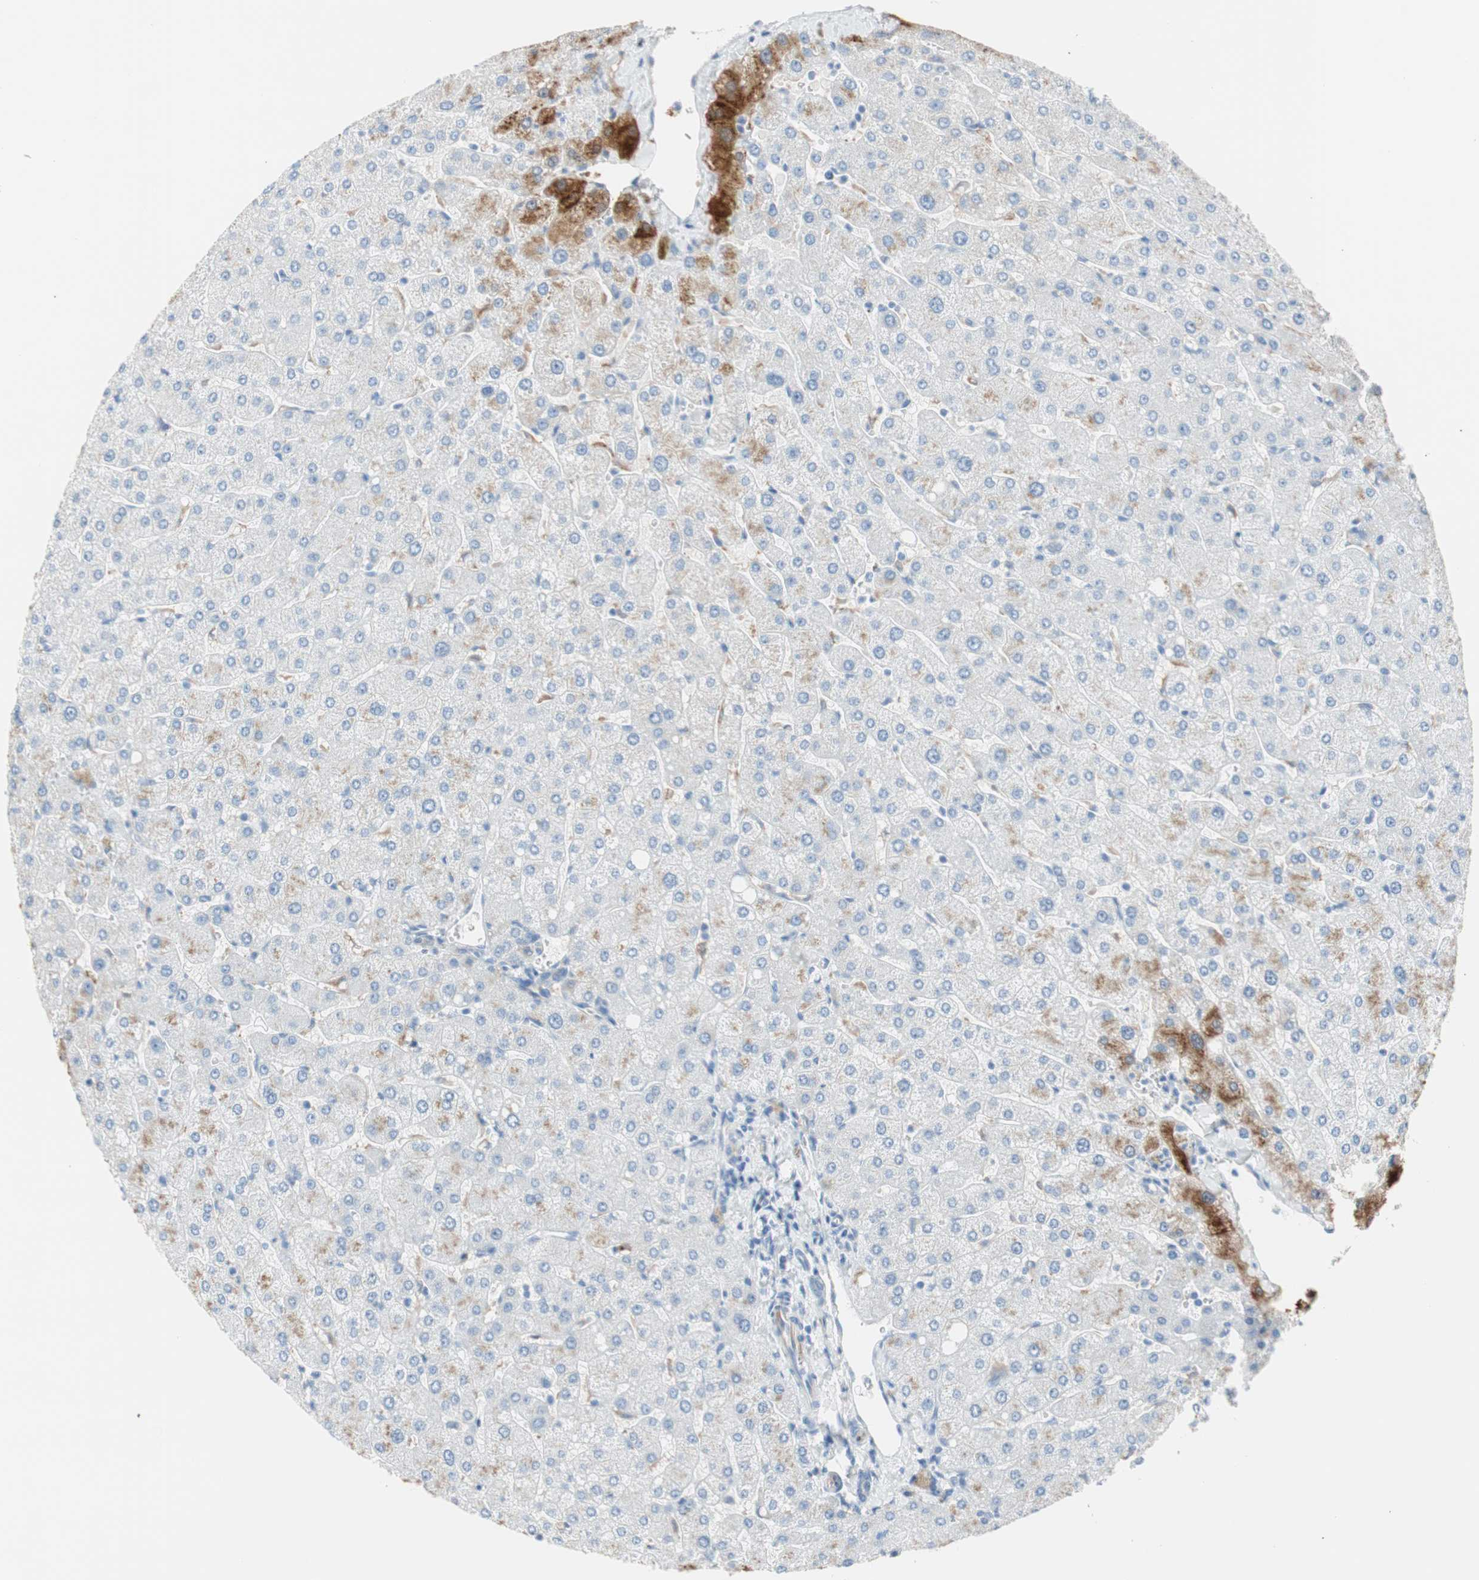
{"staining": {"intensity": "negative", "quantity": "none", "location": "none"}, "tissue": "liver", "cell_type": "Cholangiocytes", "image_type": "normal", "snomed": [{"axis": "morphology", "description": "Normal tissue, NOS"}, {"axis": "topography", "description": "Liver"}], "caption": "The image reveals no significant positivity in cholangiocytes of liver. (DAB immunohistochemistry (IHC) visualized using brightfield microscopy, high magnification).", "gene": "GLUL", "patient": {"sex": "male", "age": 55}}